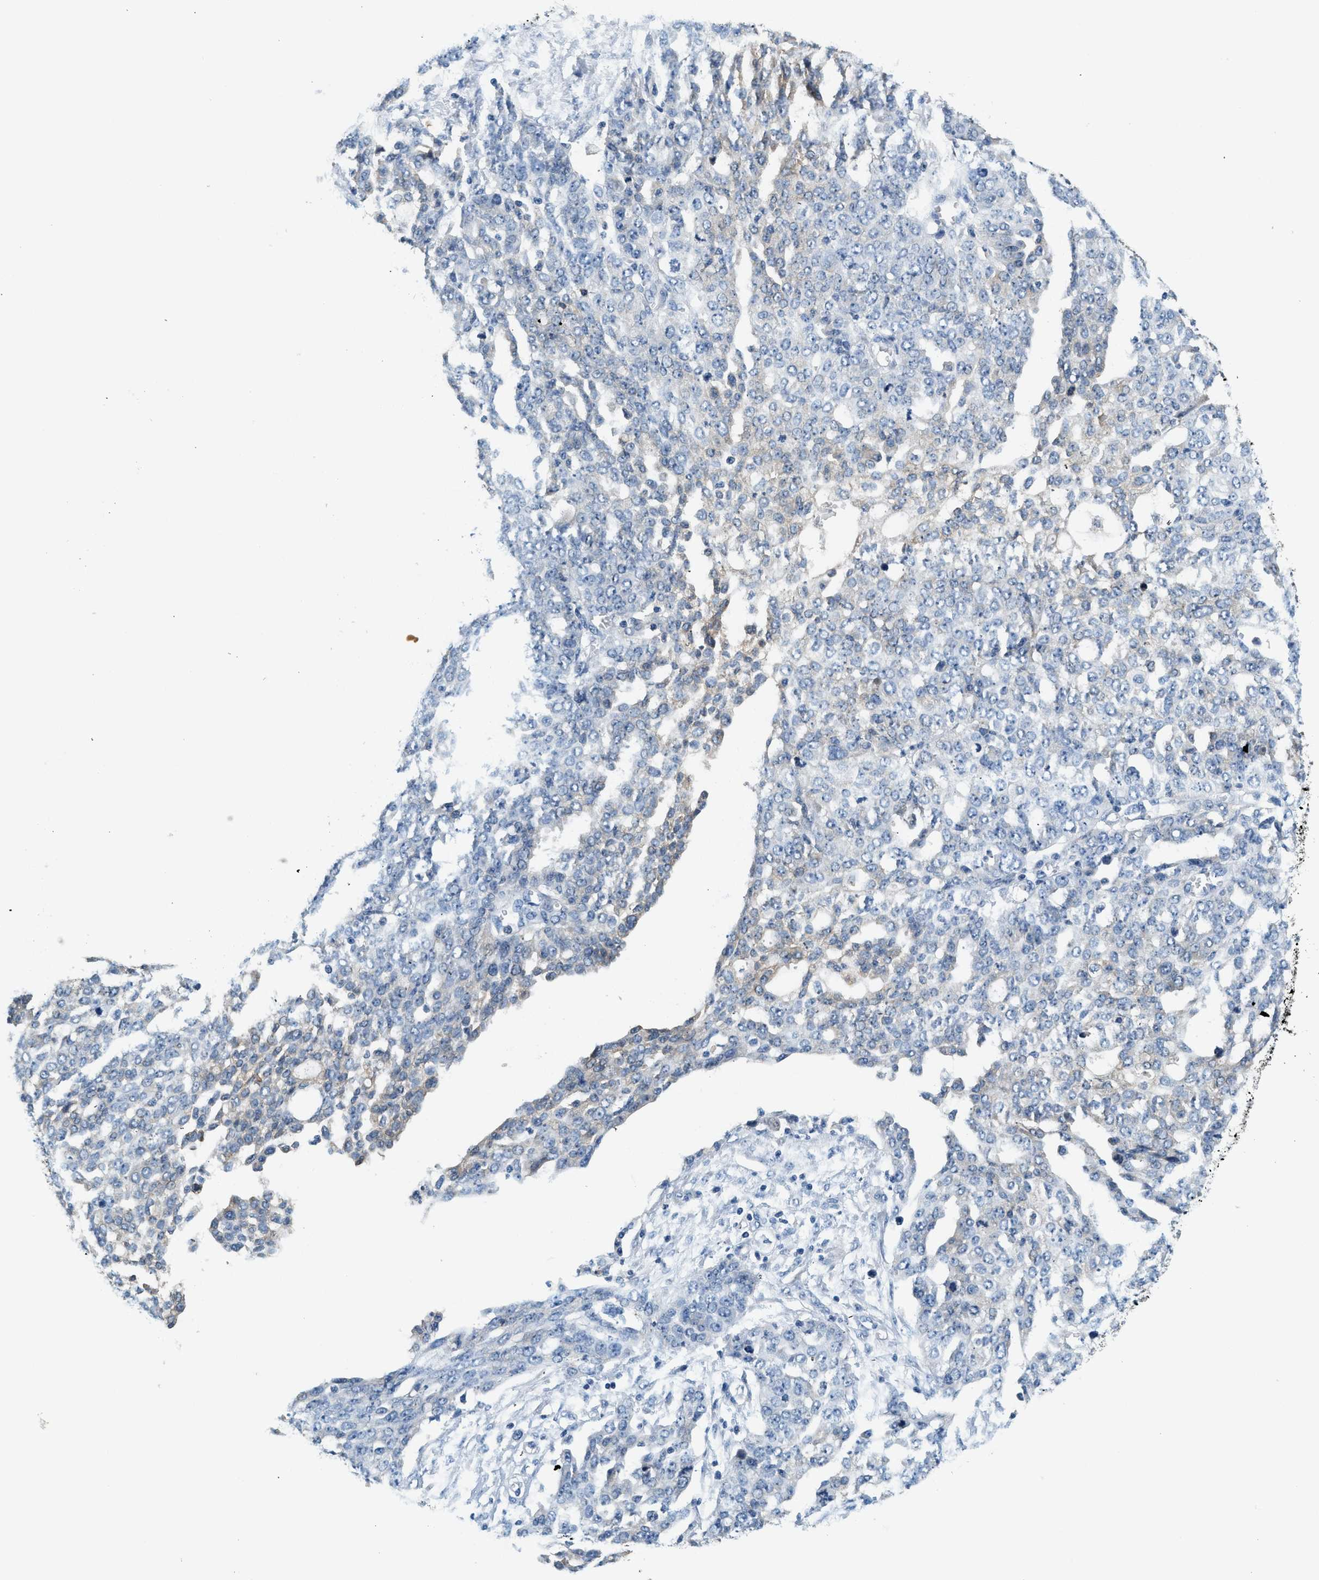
{"staining": {"intensity": "negative", "quantity": "none", "location": "none"}, "tissue": "ovarian cancer", "cell_type": "Tumor cells", "image_type": "cancer", "snomed": [{"axis": "morphology", "description": "Cystadenocarcinoma, serous, NOS"}, {"axis": "topography", "description": "Soft tissue"}, {"axis": "topography", "description": "Ovary"}], "caption": "Photomicrograph shows no protein staining in tumor cells of ovarian cancer (serous cystadenocarcinoma) tissue.", "gene": "SLC35E1", "patient": {"sex": "female", "age": 57}}